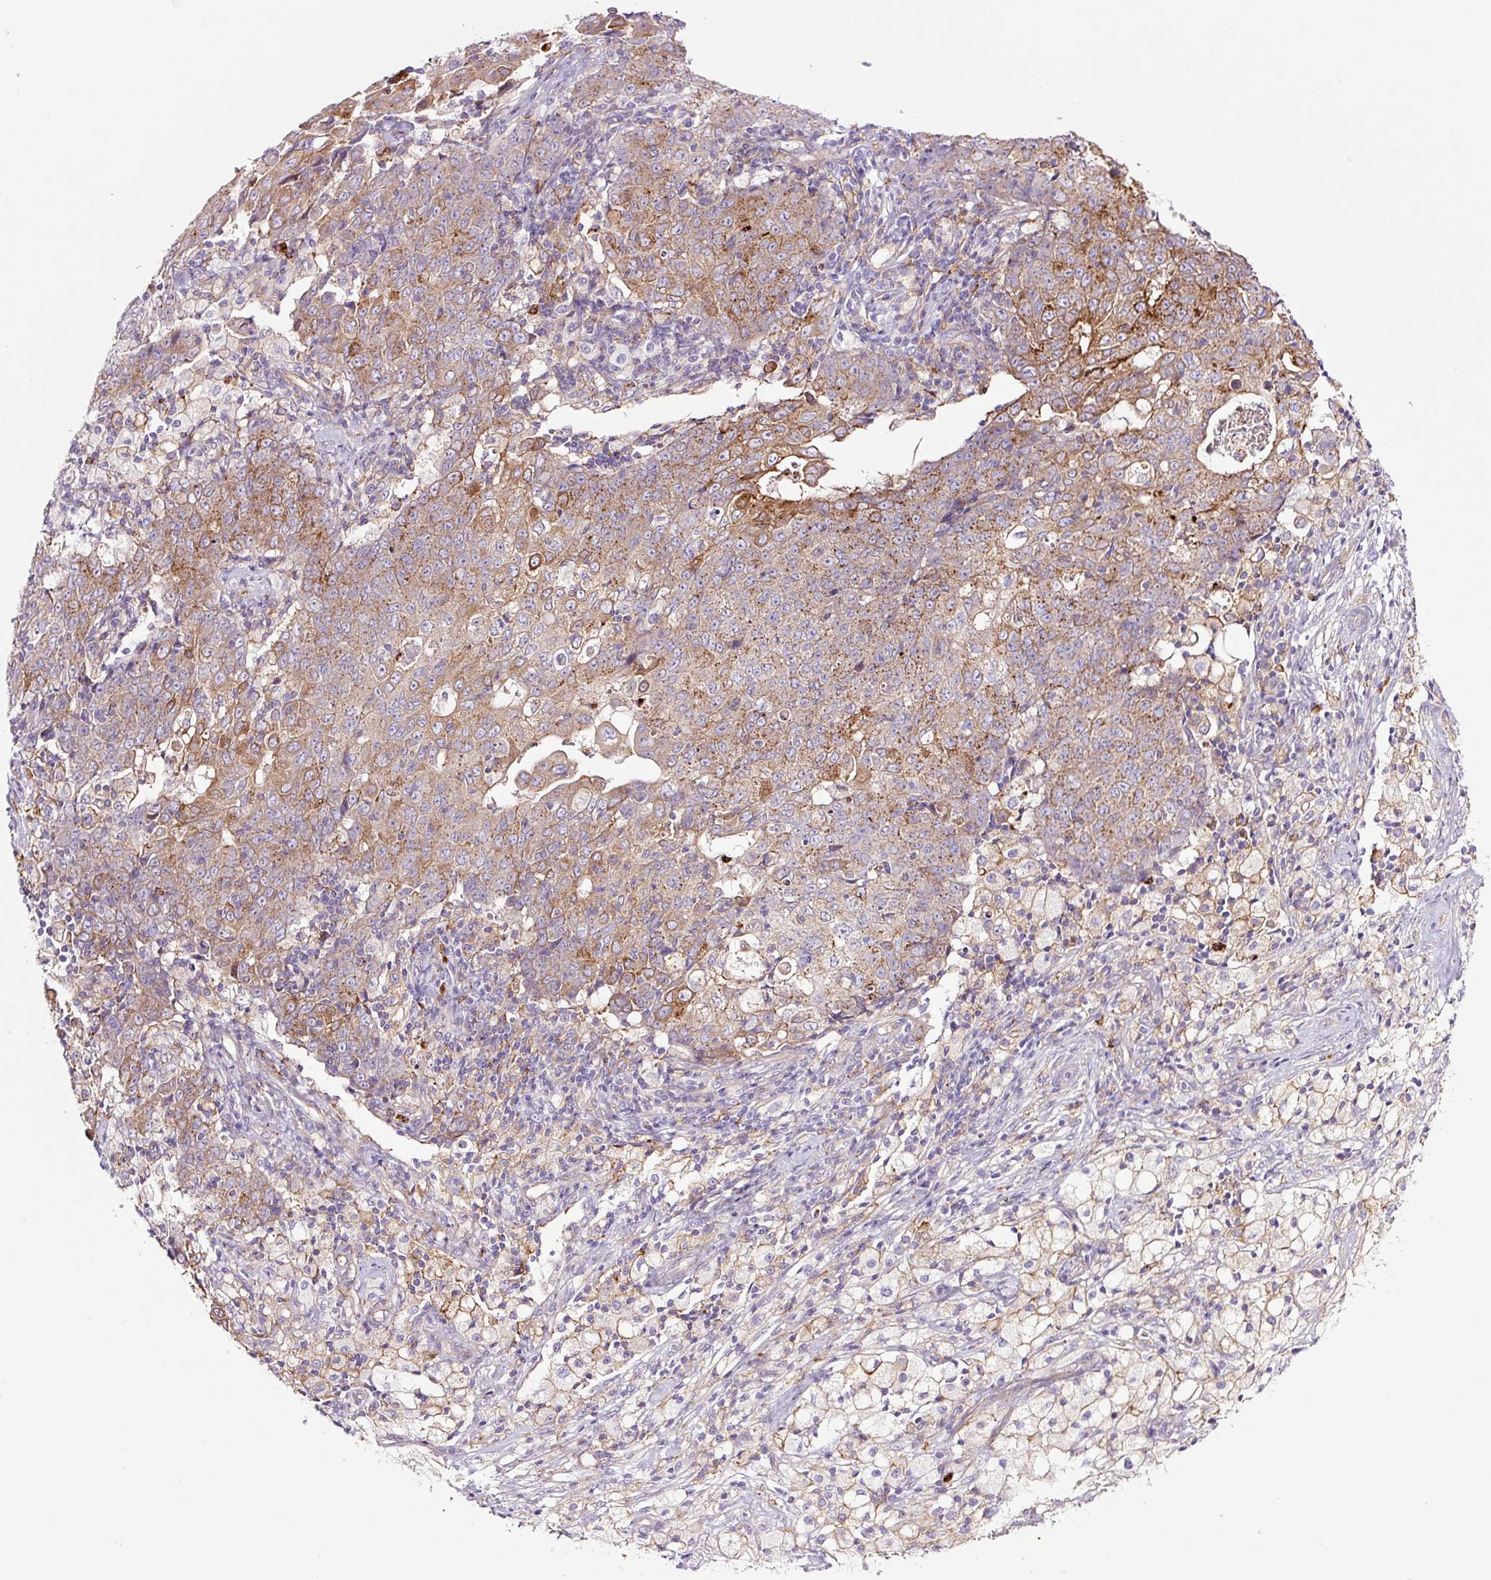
{"staining": {"intensity": "moderate", "quantity": "25%-75%", "location": "cytoplasmic/membranous"}, "tissue": "ovarian cancer", "cell_type": "Tumor cells", "image_type": "cancer", "snomed": [{"axis": "morphology", "description": "Carcinoma, endometroid"}, {"axis": "topography", "description": "Ovary"}], "caption": "Human ovarian endometroid carcinoma stained for a protein (brown) shows moderate cytoplasmic/membranous positive staining in approximately 25%-75% of tumor cells.", "gene": "SH2D6", "patient": {"sex": "female", "age": 42}}